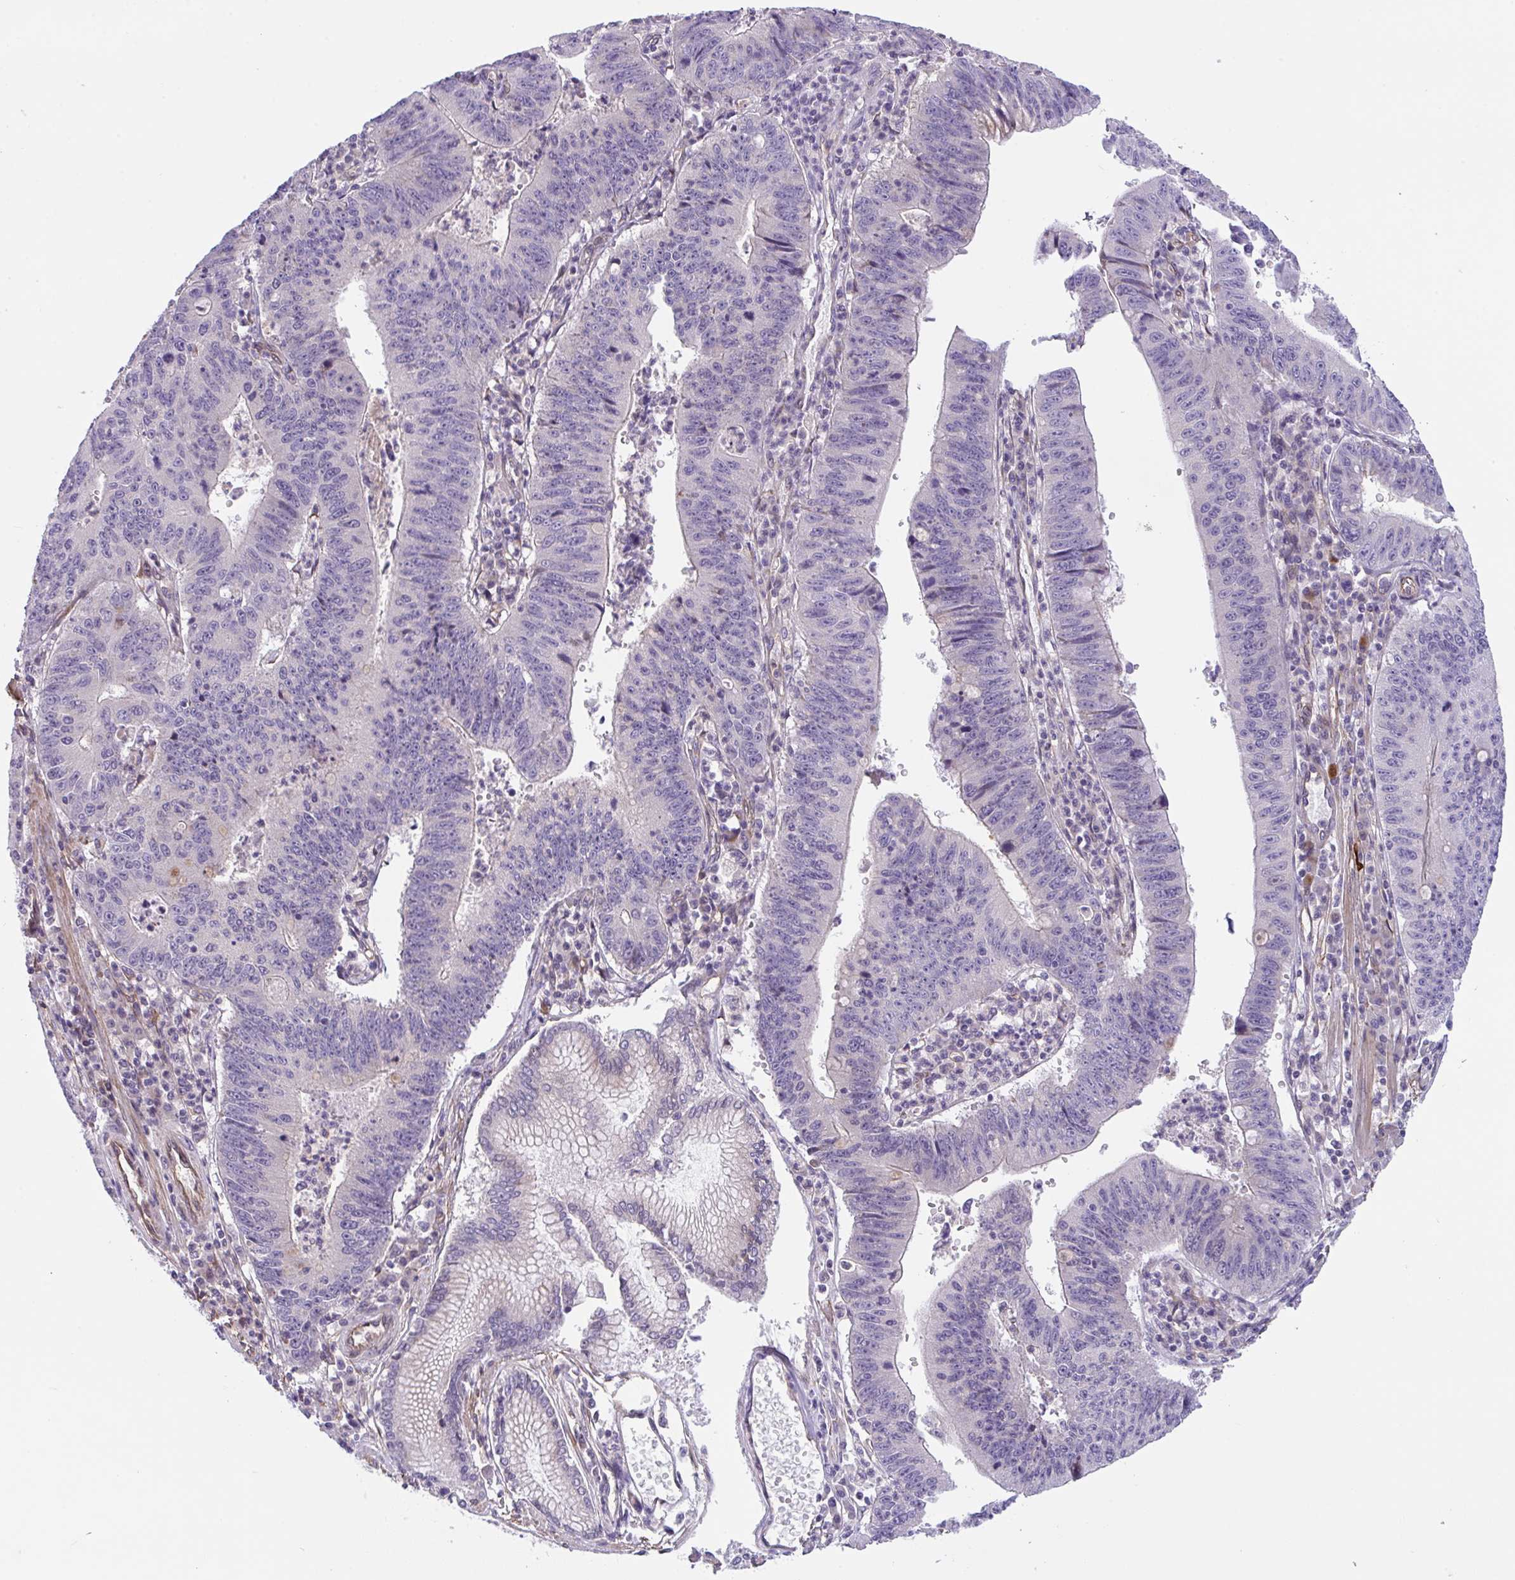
{"staining": {"intensity": "negative", "quantity": "none", "location": "none"}, "tissue": "stomach cancer", "cell_type": "Tumor cells", "image_type": "cancer", "snomed": [{"axis": "morphology", "description": "Adenocarcinoma, NOS"}, {"axis": "topography", "description": "Stomach"}], "caption": "High power microscopy histopathology image of an IHC histopathology image of adenocarcinoma (stomach), revealing no significant staining in tumor cells.", "gene": "RHOXF1", "patient": {"sex": "male", "age": 59}}